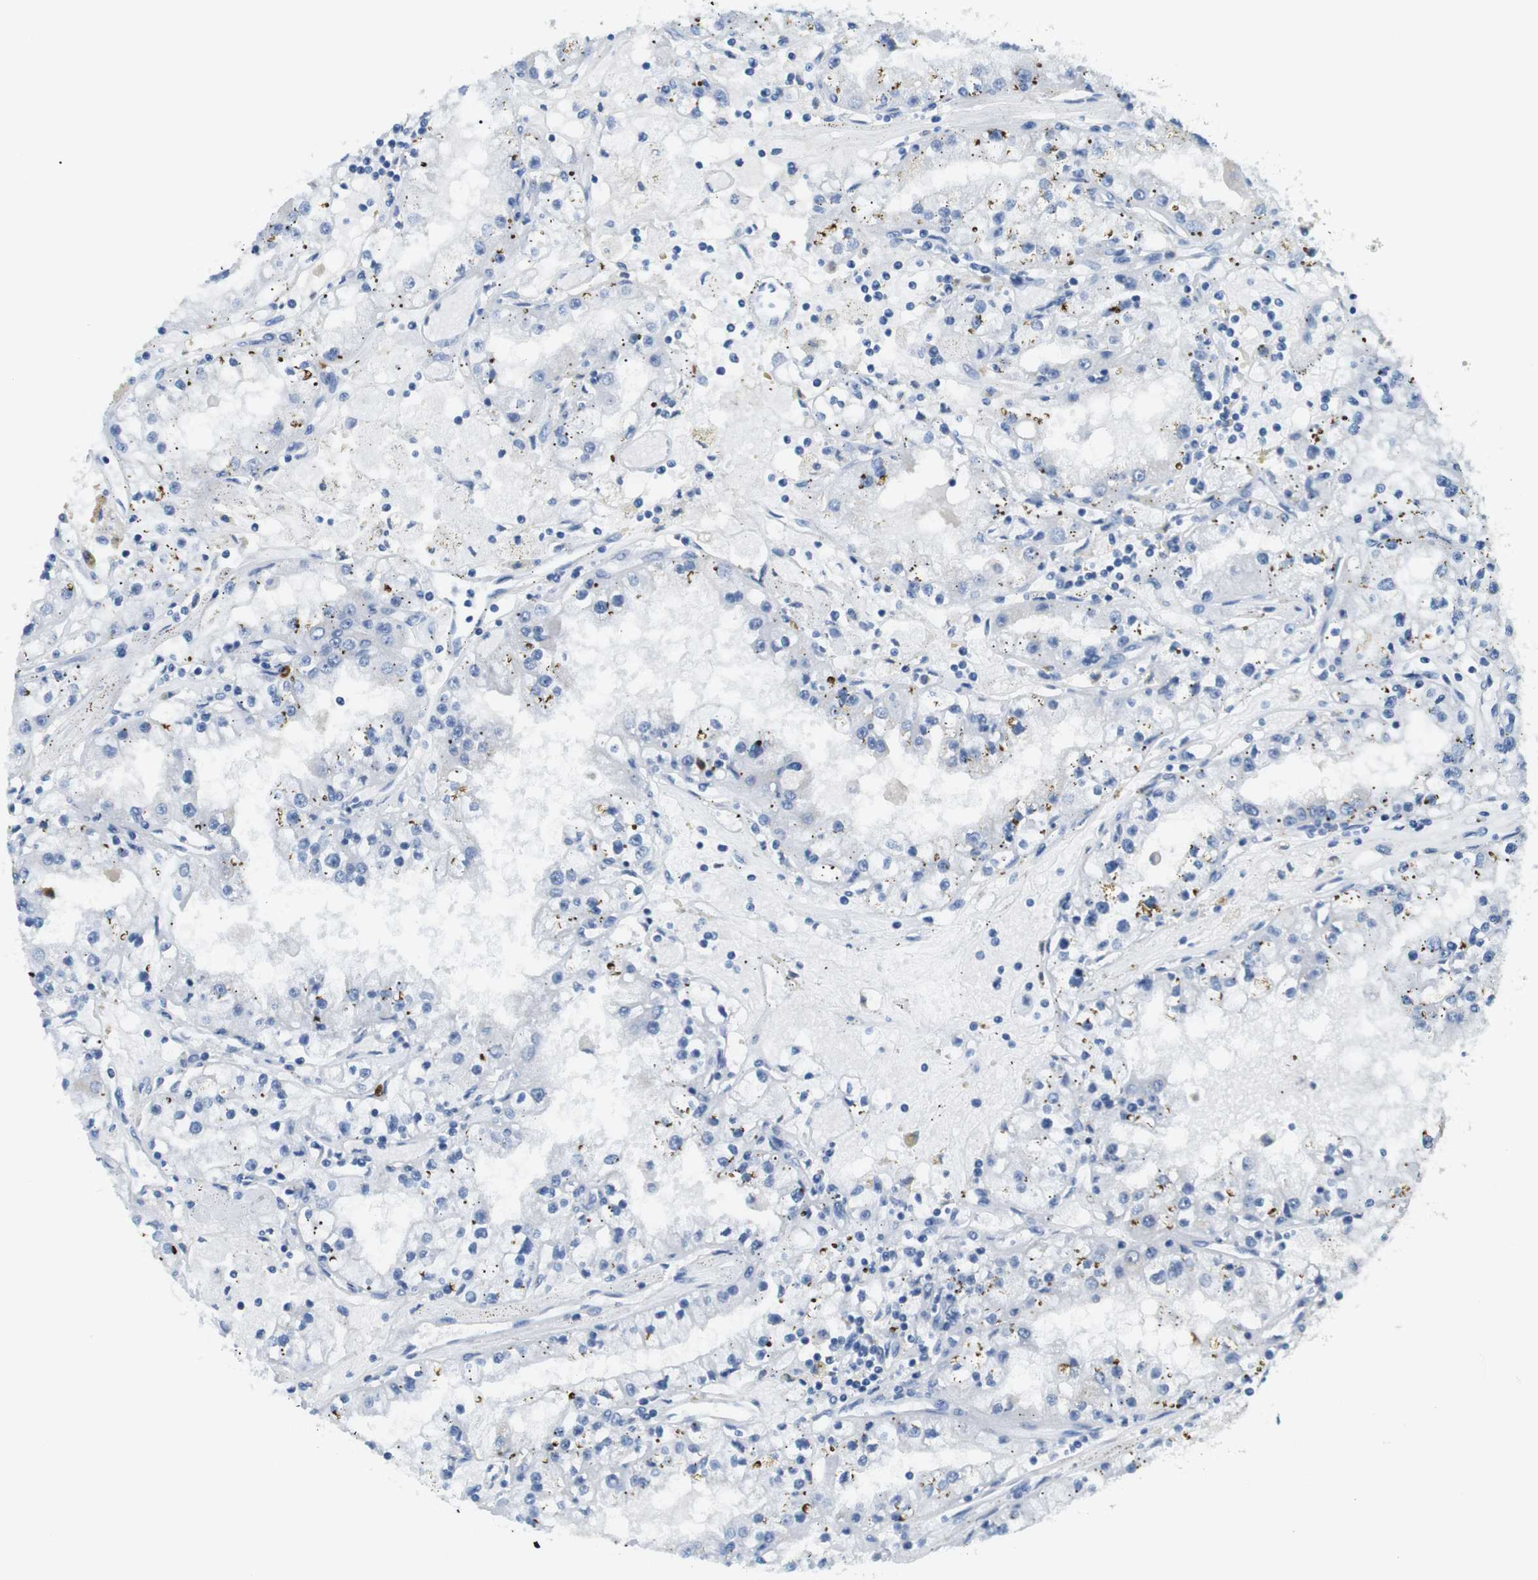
{"staining": {"intensity": "negative", "quantity": "none", "location": "none"}, "tissue": "renal cancer", "cell_type": "Tumor cells", "image_type": "cancer", "snomed": [{"axis": "morphology", "description": "Adenocarcinoma, NOS"}, {"axis": "topography", "description": "Kidney"}], "caption": "IHC of renal cancer reveals no positivity in tumor cells.", "gene": "MCEMP1", "patient": {"sex": "male", "age": 56}}